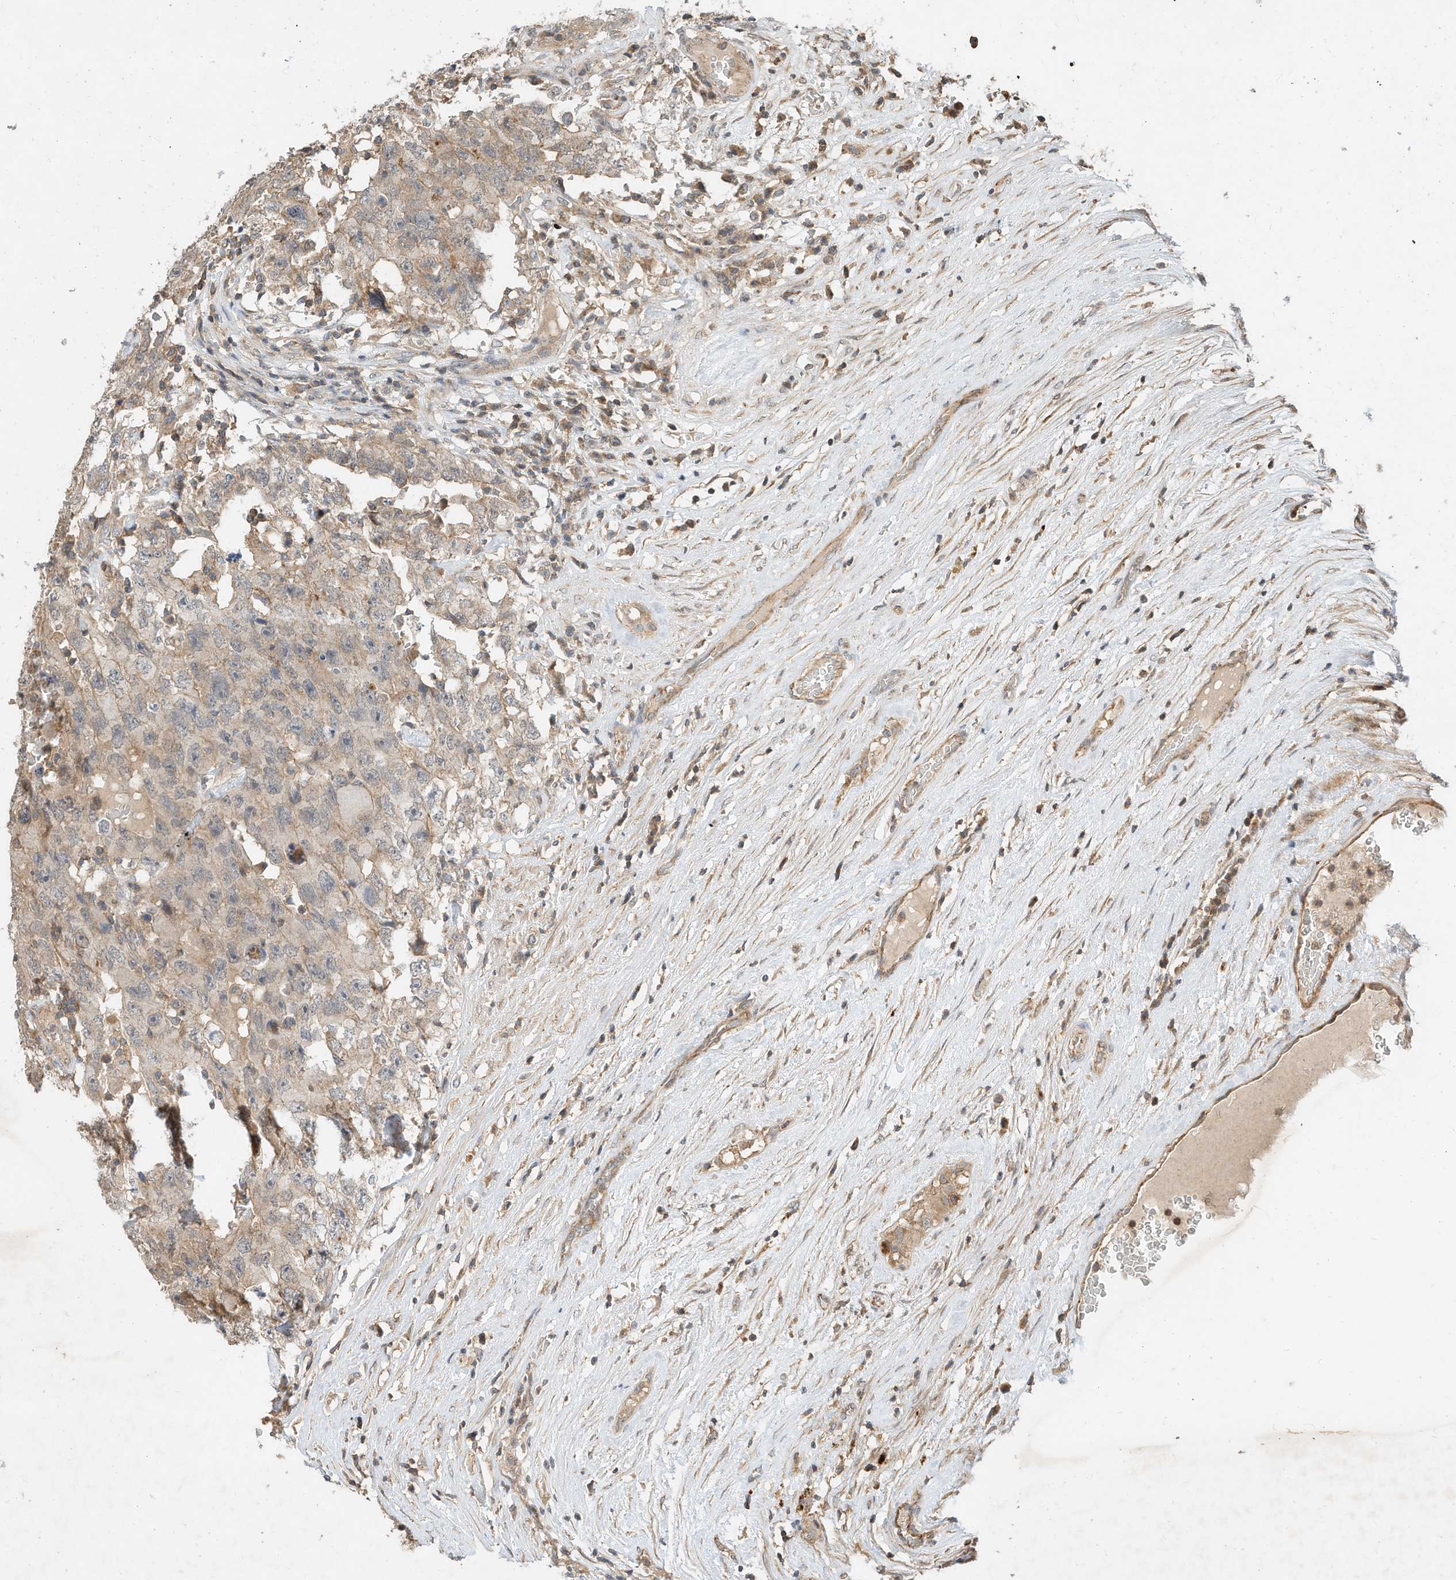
{"staining": {"intensity": "weak", "quantity": "<25%", "location": "cytoplasmic/membranous"}, "tissue": "testis cancer", "cell_type": "Tumor cells", "image_type": "cancer", "snomed": [{"axis": "morphology", "description": "Carcinoma, Embryonal, NOS"}, {"axis": "topography", "description": "Testis"}], "caption": "IHC photomicrograph of embryonal carcinoma (testis) stained for a protein (brown), which reveals no expression in tumor cells.", "gene": "CPAMD8", "patient": {"sex": "male", "age": 26}}